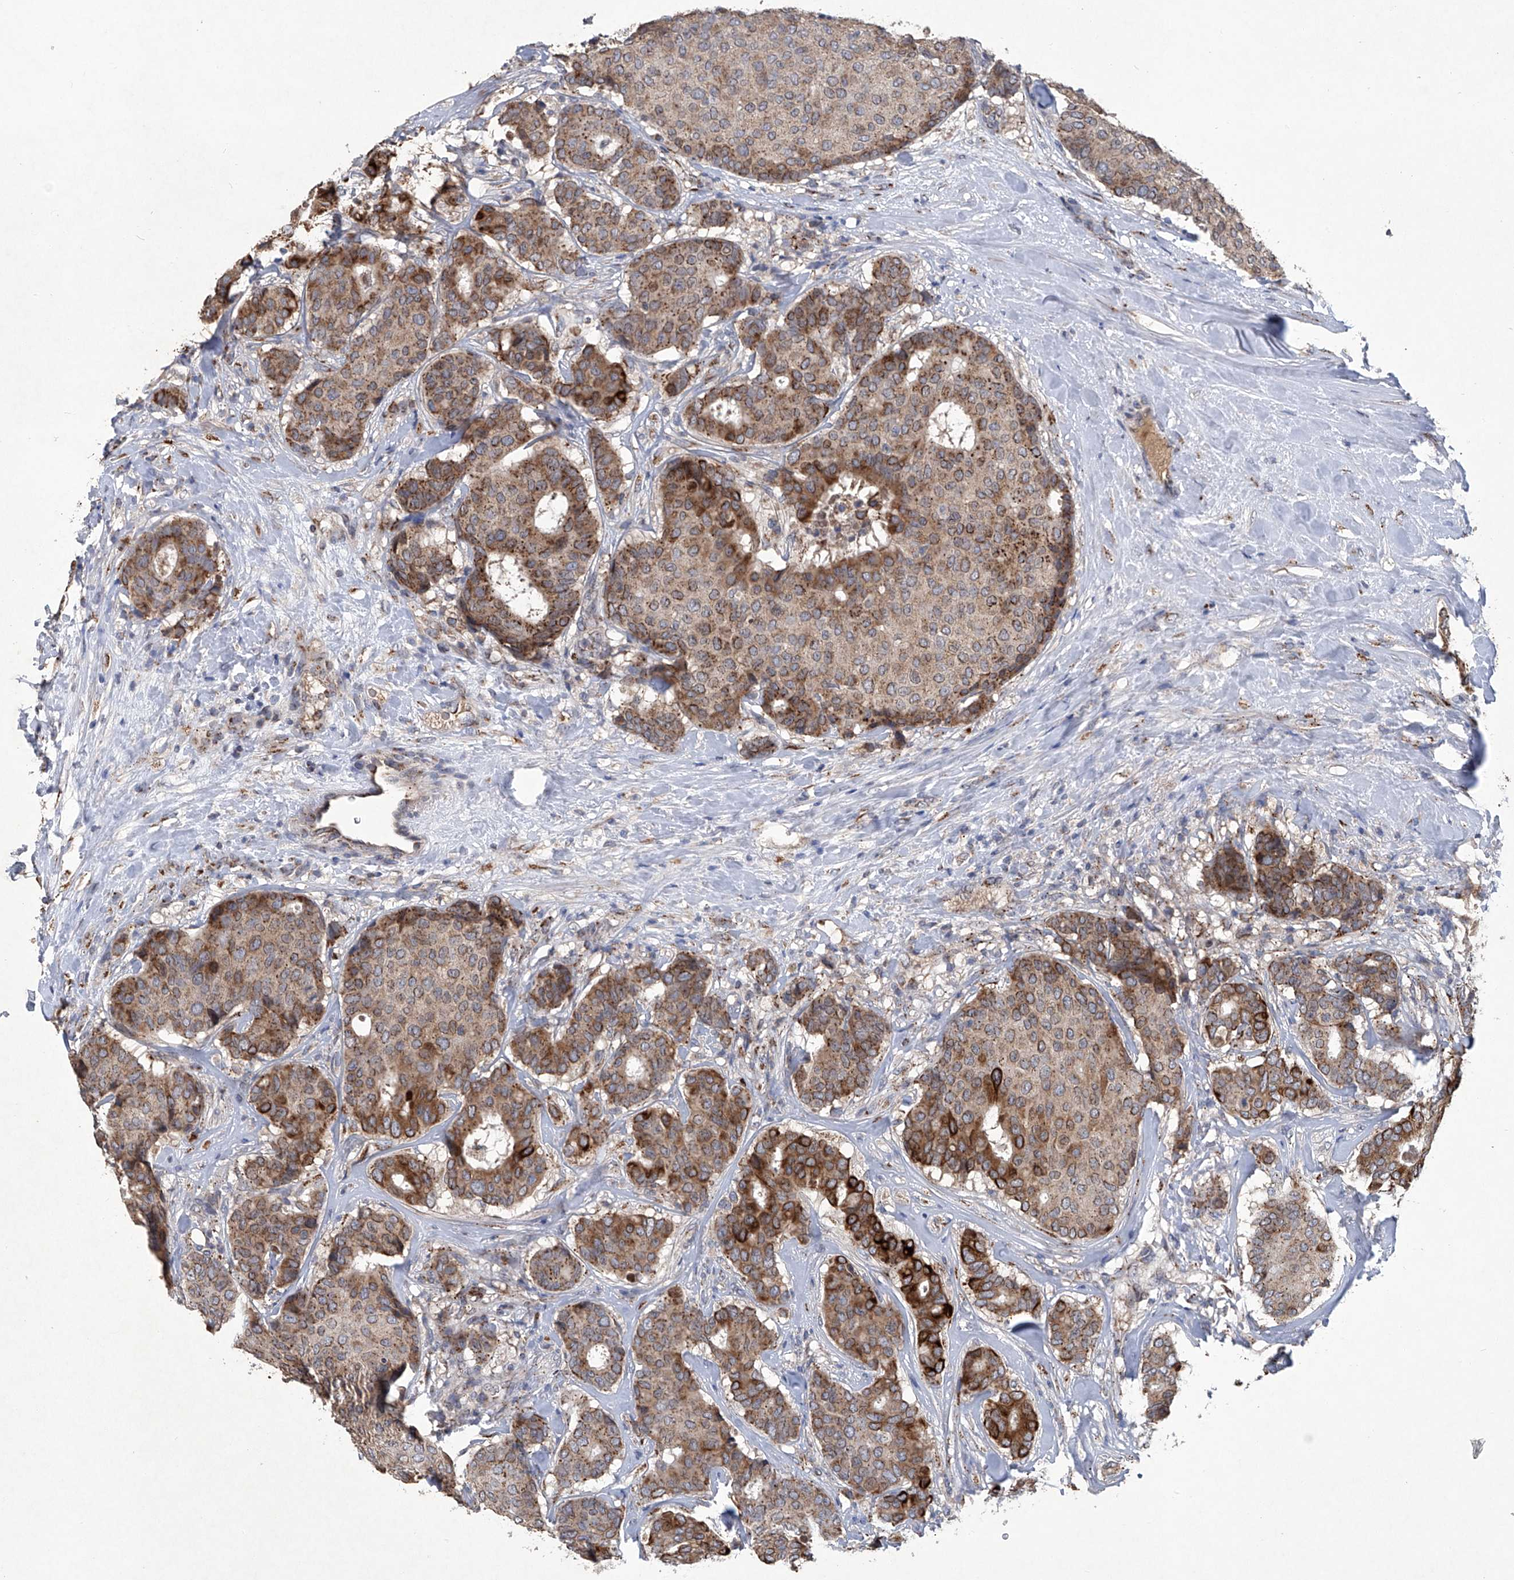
{"staining": {"intensity": "strong", "quantity": "25%-75%", "location": "cytoplasmic/membranous"}, "tissue": "breast cancer", "cell_type": "Tumor cells", "image_type": "cancer", "snomed": [{"axis": "morphology", "description": "Duct carcinoma"}, {"axis": "topography", "description": "Breast"}], "caption": "Immunohistochemistry staining of breast intraductal carcinoma, which shows high levels of strong cytoplasmic/membranous positivity in approximately 25%-75% of tumor cells indicating strong cytoplasmic/membranous protein positivity. The staining was performed using DAB (3,3'-diaminobenzidine) (brown) for protein detection and nuclei were counterstained in hematoxylin (blue).", "gene": "PCSK5", "patient": {"sex": "female", "age": 75}}